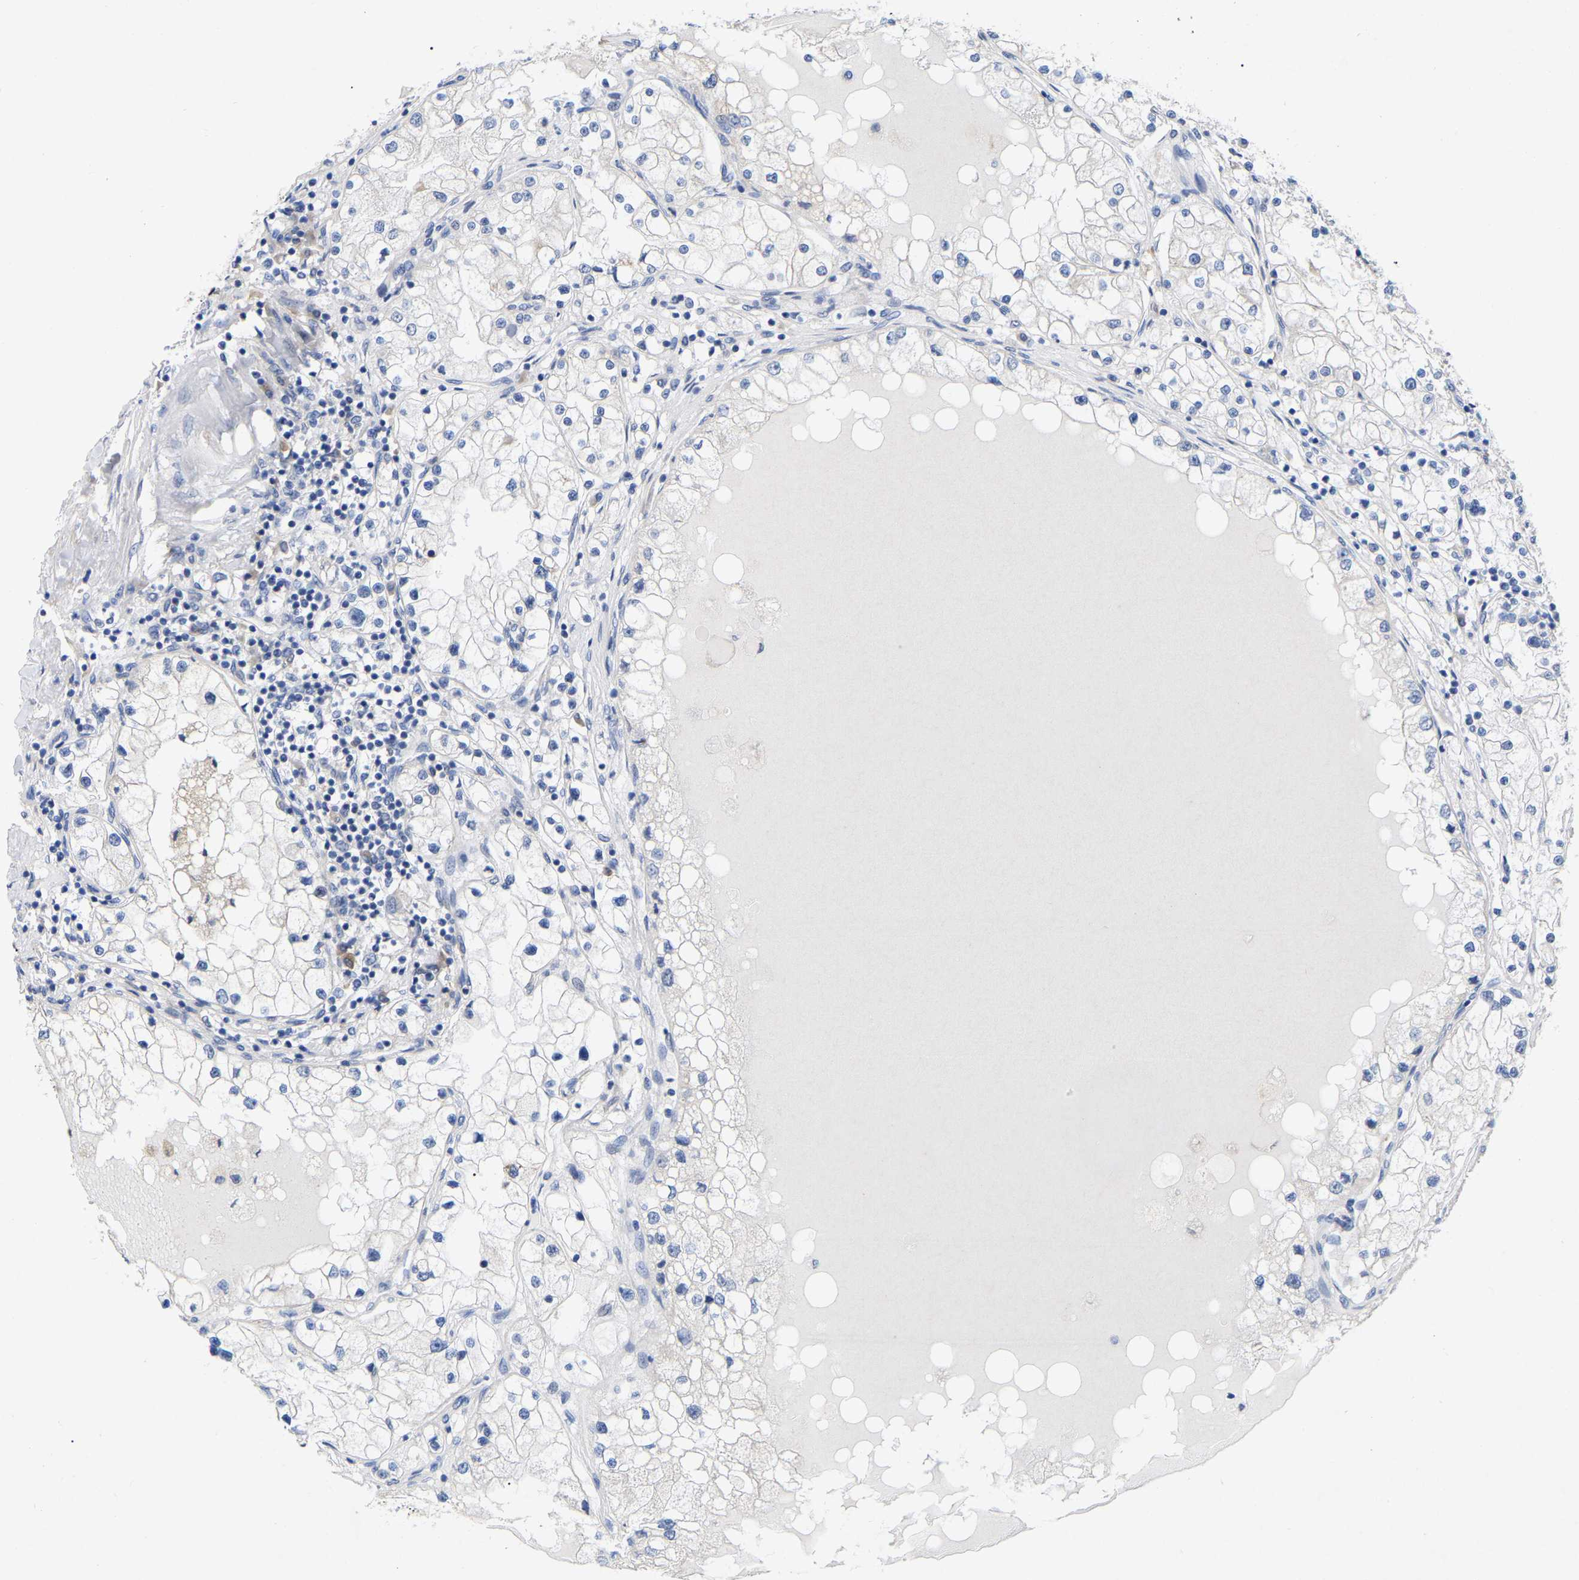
{"staining": {"intensity": "negative", "quantity": "none", "location": "none"}, "tissue": "renal cancer", "cell_type": "Tumor cells", "image_type": "cancer", "snomed": [{"axis": "morphology", "description": "Adenocarcinoma, NOS"}, {"axis": "topography", "description": "Kidney"}], "caption": "Immunohistochemical staining of renal cancer reveals no significant positivity in tumor cells.", "gene": "STRIP2", "patient": {"sex": "male", "age": 68}}